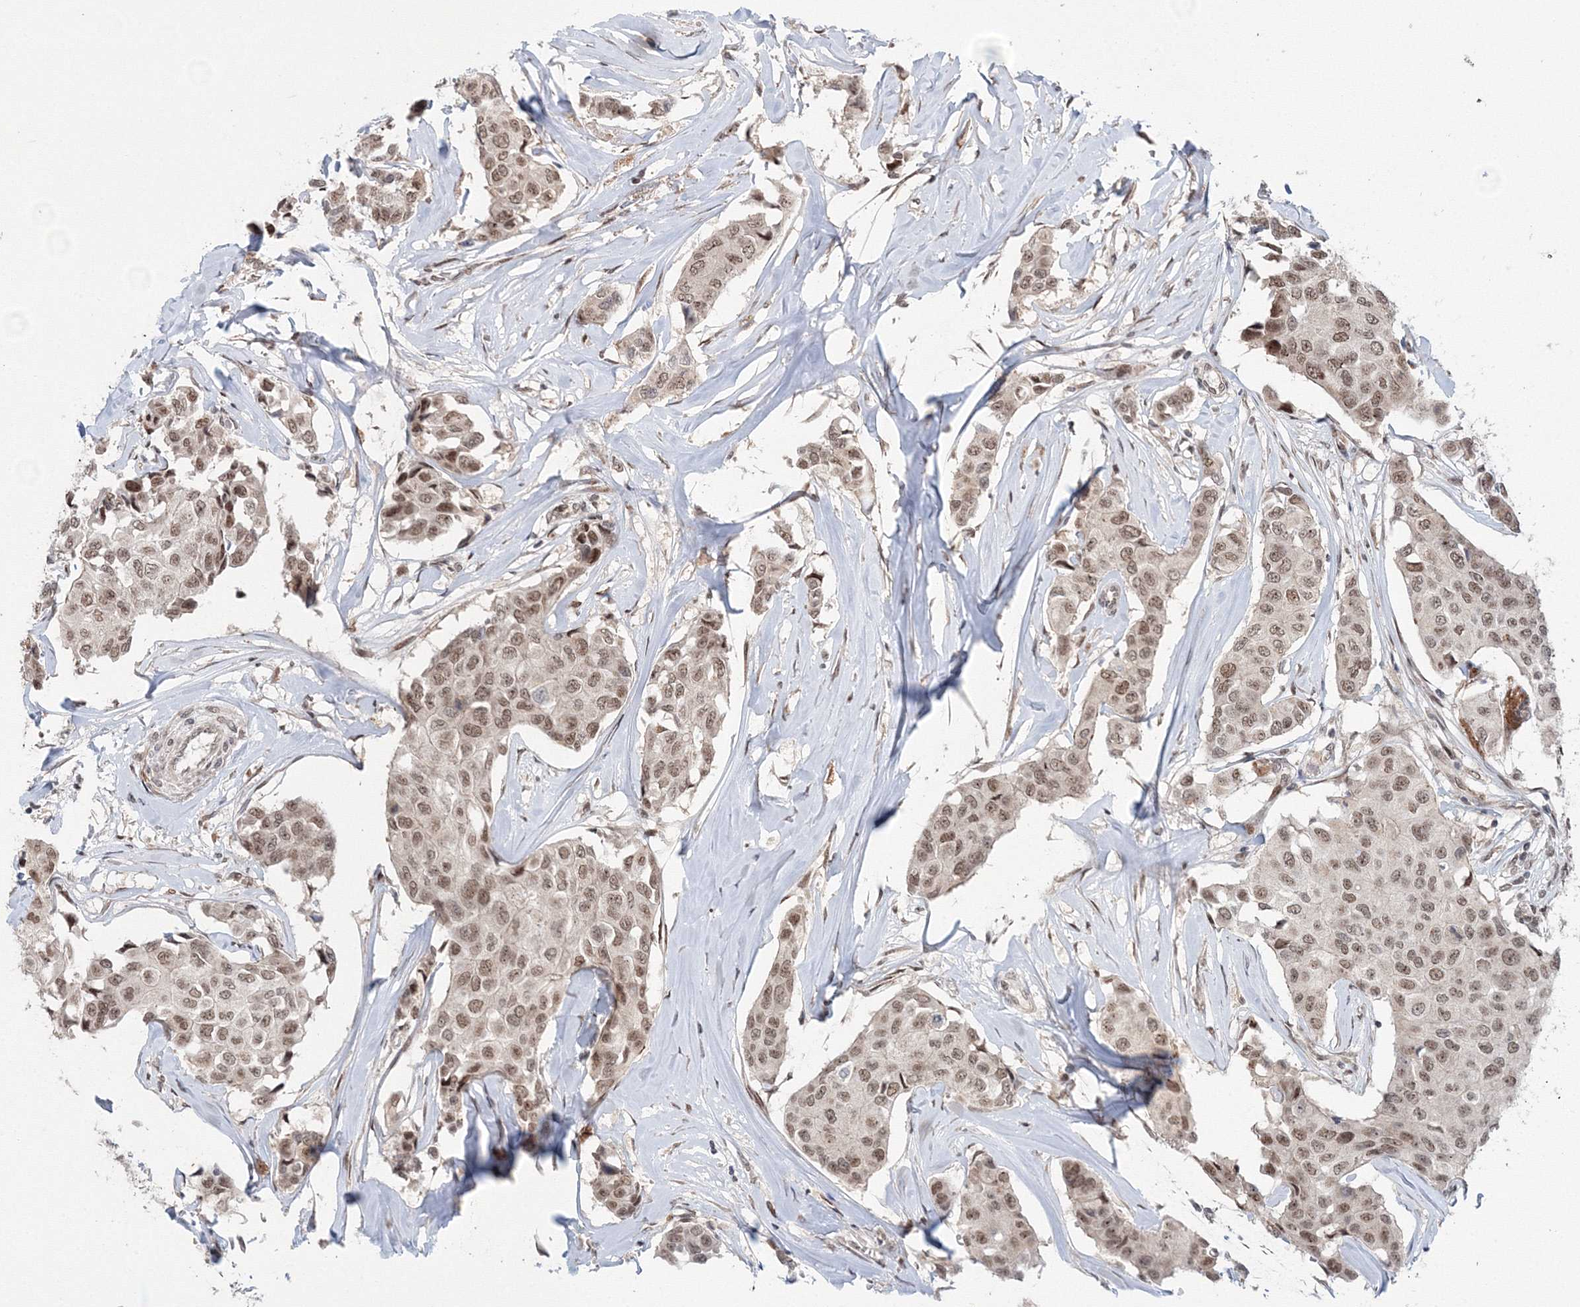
{"staining": {"intensity": "weak", "quantity": ">75%", "location": "nuclear"}, "tissue": "breast cancer", "cell_type": "Tumor cells", "image_type": "cancer", "snomed": [{"axis": "morphology", "description": "Duct carcinoma"}, {"axis": "topography", "description": "Breast"}], "caption": "Breast invasive ductal carcinoma stained with a protein marker shows weak staining in tumor cells.", "gene": "NOA1", "patient": {"sex": "female", "age": 80}}